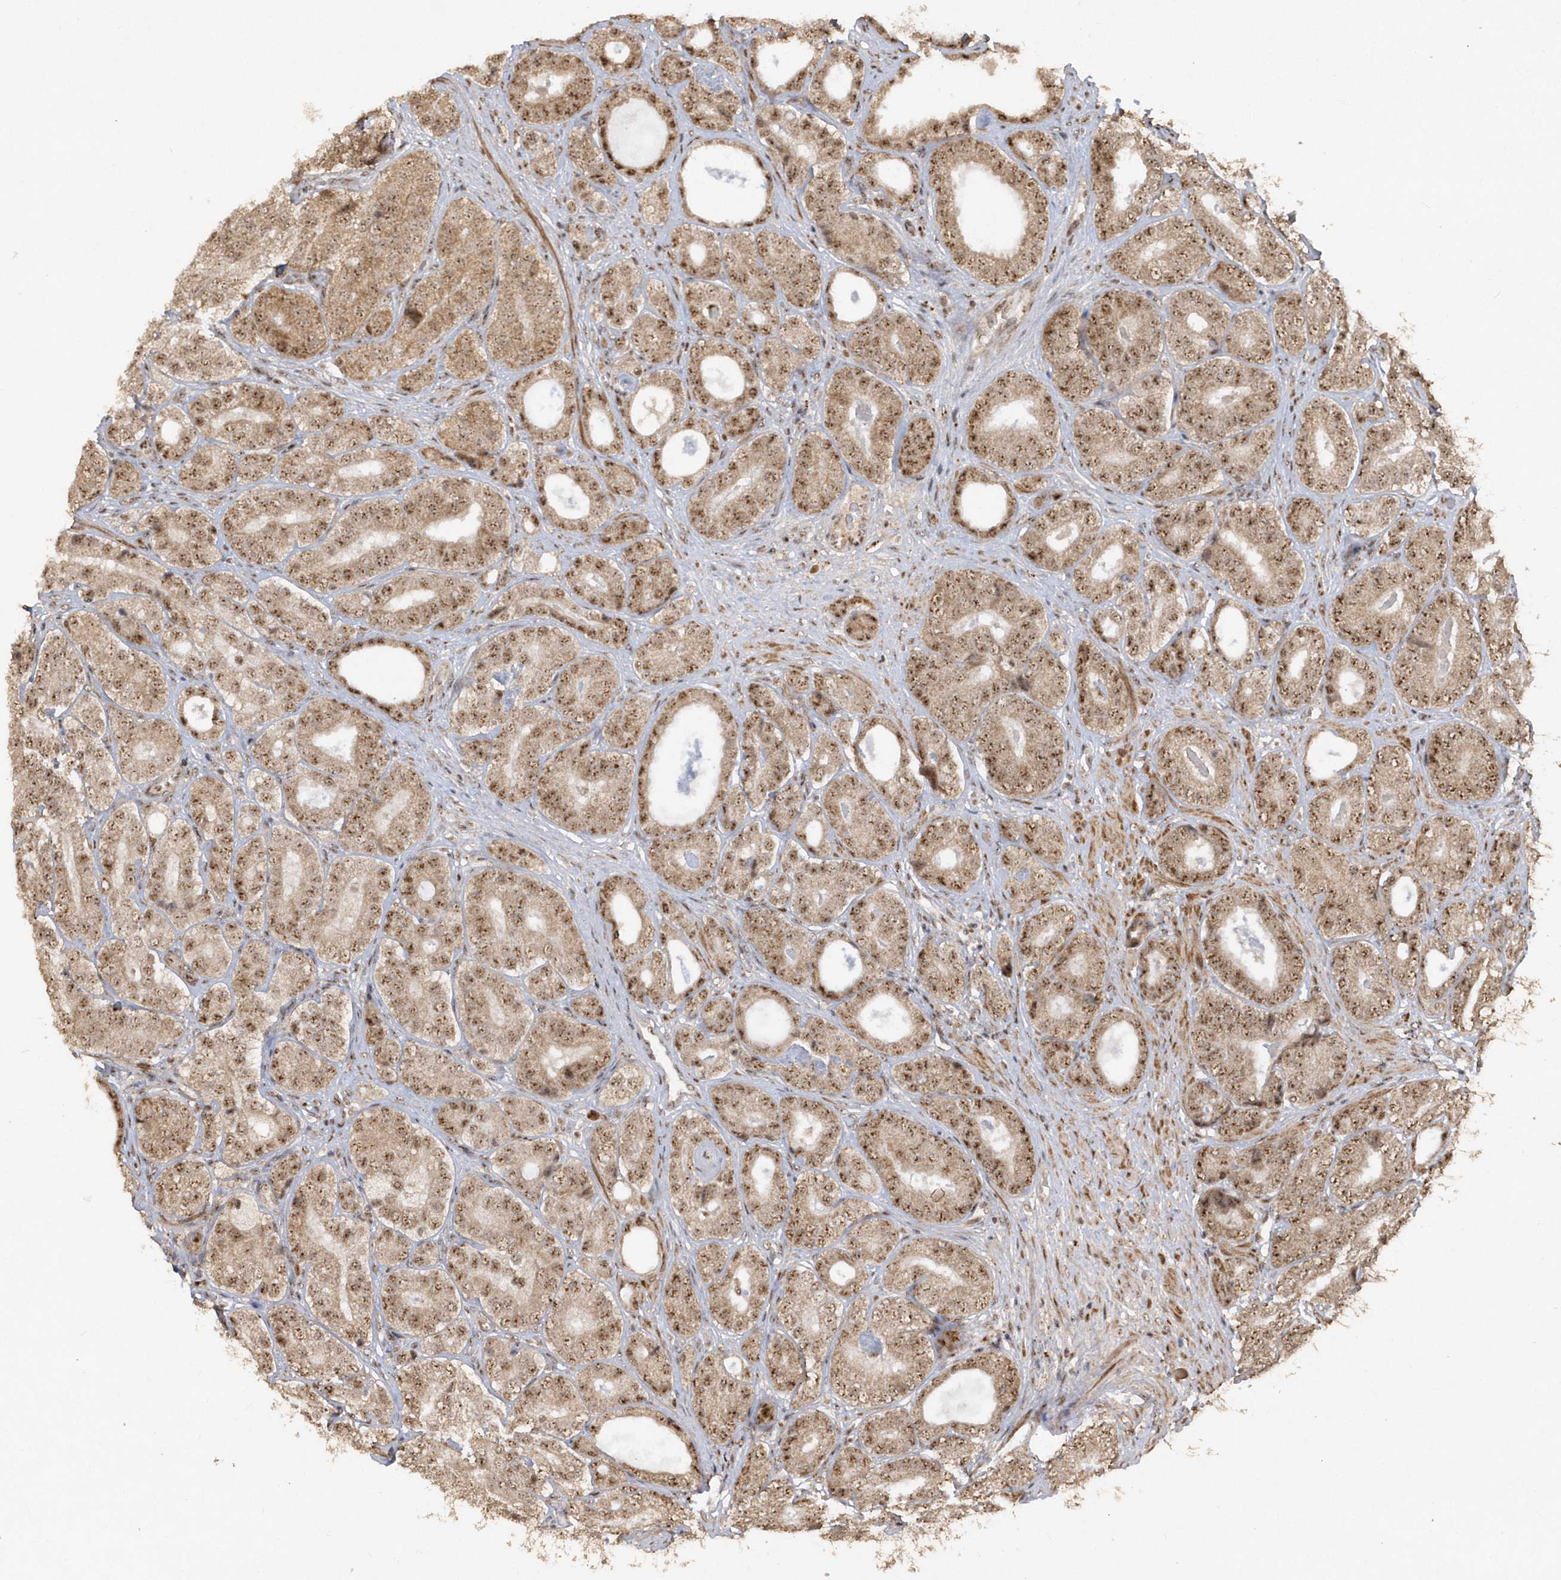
{"staining": {"intensity": "strong", "quantity": ">75%", "location": "cytoplasmic/membranous,nuclear"}, "tissue": "prostate cancer", "cell_type": "Tumor cells", "image_type": "cancer", "snomed": [{"axis": "morphology", "description": "Adenocarcinoma, High grade"}, {"axis": "topography", "description": "Prostate"}], "caption": "High-grade adenocarcinoma (prostate) tissue demonstrates strong cytoplasmic/membranous and nuclear positivity in approximately >75% of tumor cells", "gene": "POLR3B", "patient": {"sex": "male", "age": 56}}